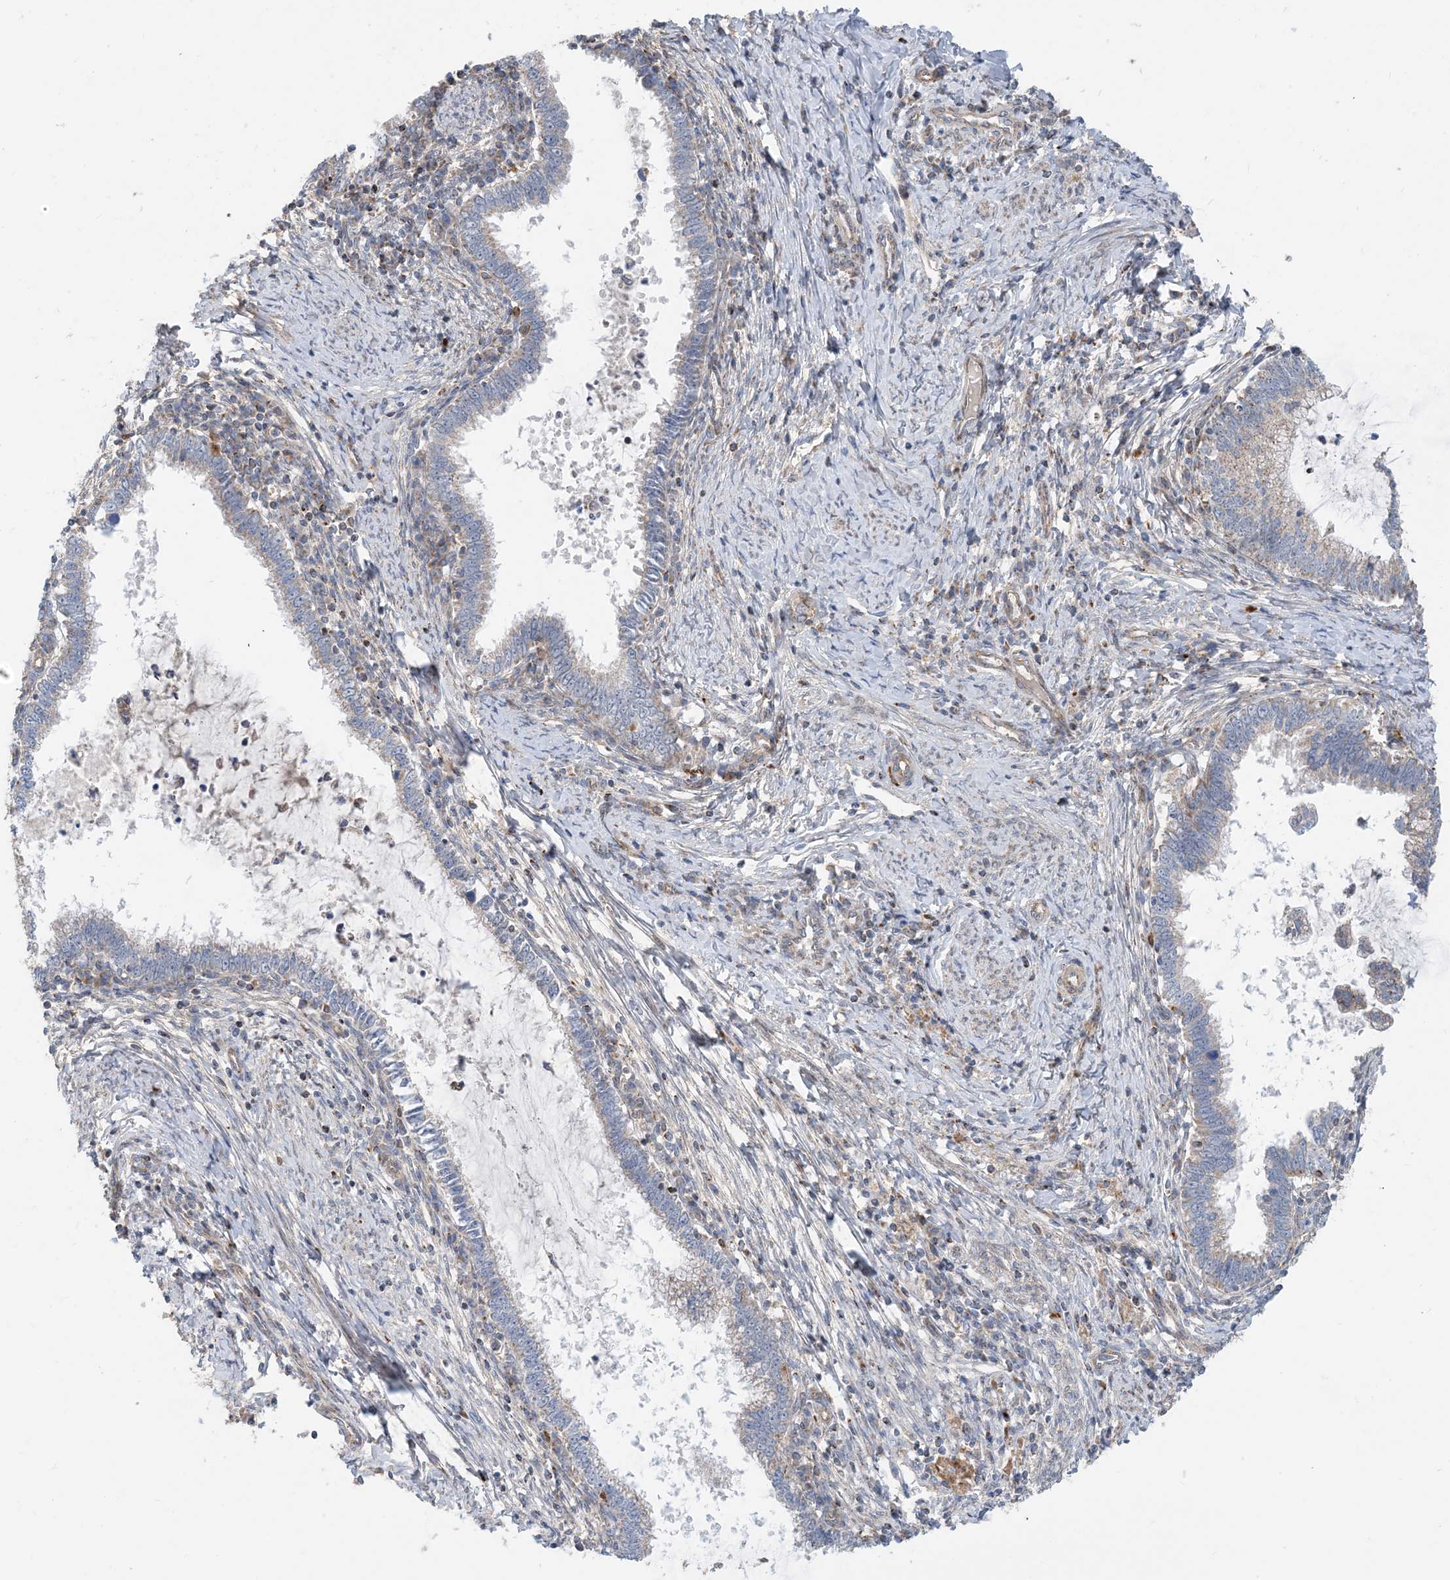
{"staining": {"intensity": "negative", "quantity": "none", "location": "none"}, "tissue": "cervical cancer", "cell_type": "Tumor cells", "image_type": "cancer", "snomed": [{"axis": "morphology", "description": "Adenocarcinoma, NOS"}, {"axis": "topography", "description": "Cervix"}], "caption": "The photomicrograph demonstrates no staining of tumor cells in cervical adenocarcinoma. (DAB (3,3'-diaminobenzidine) IHC, high magnification).", "gene": "PCDHGA1", "patient": {"sex": "female", "age": 36}}